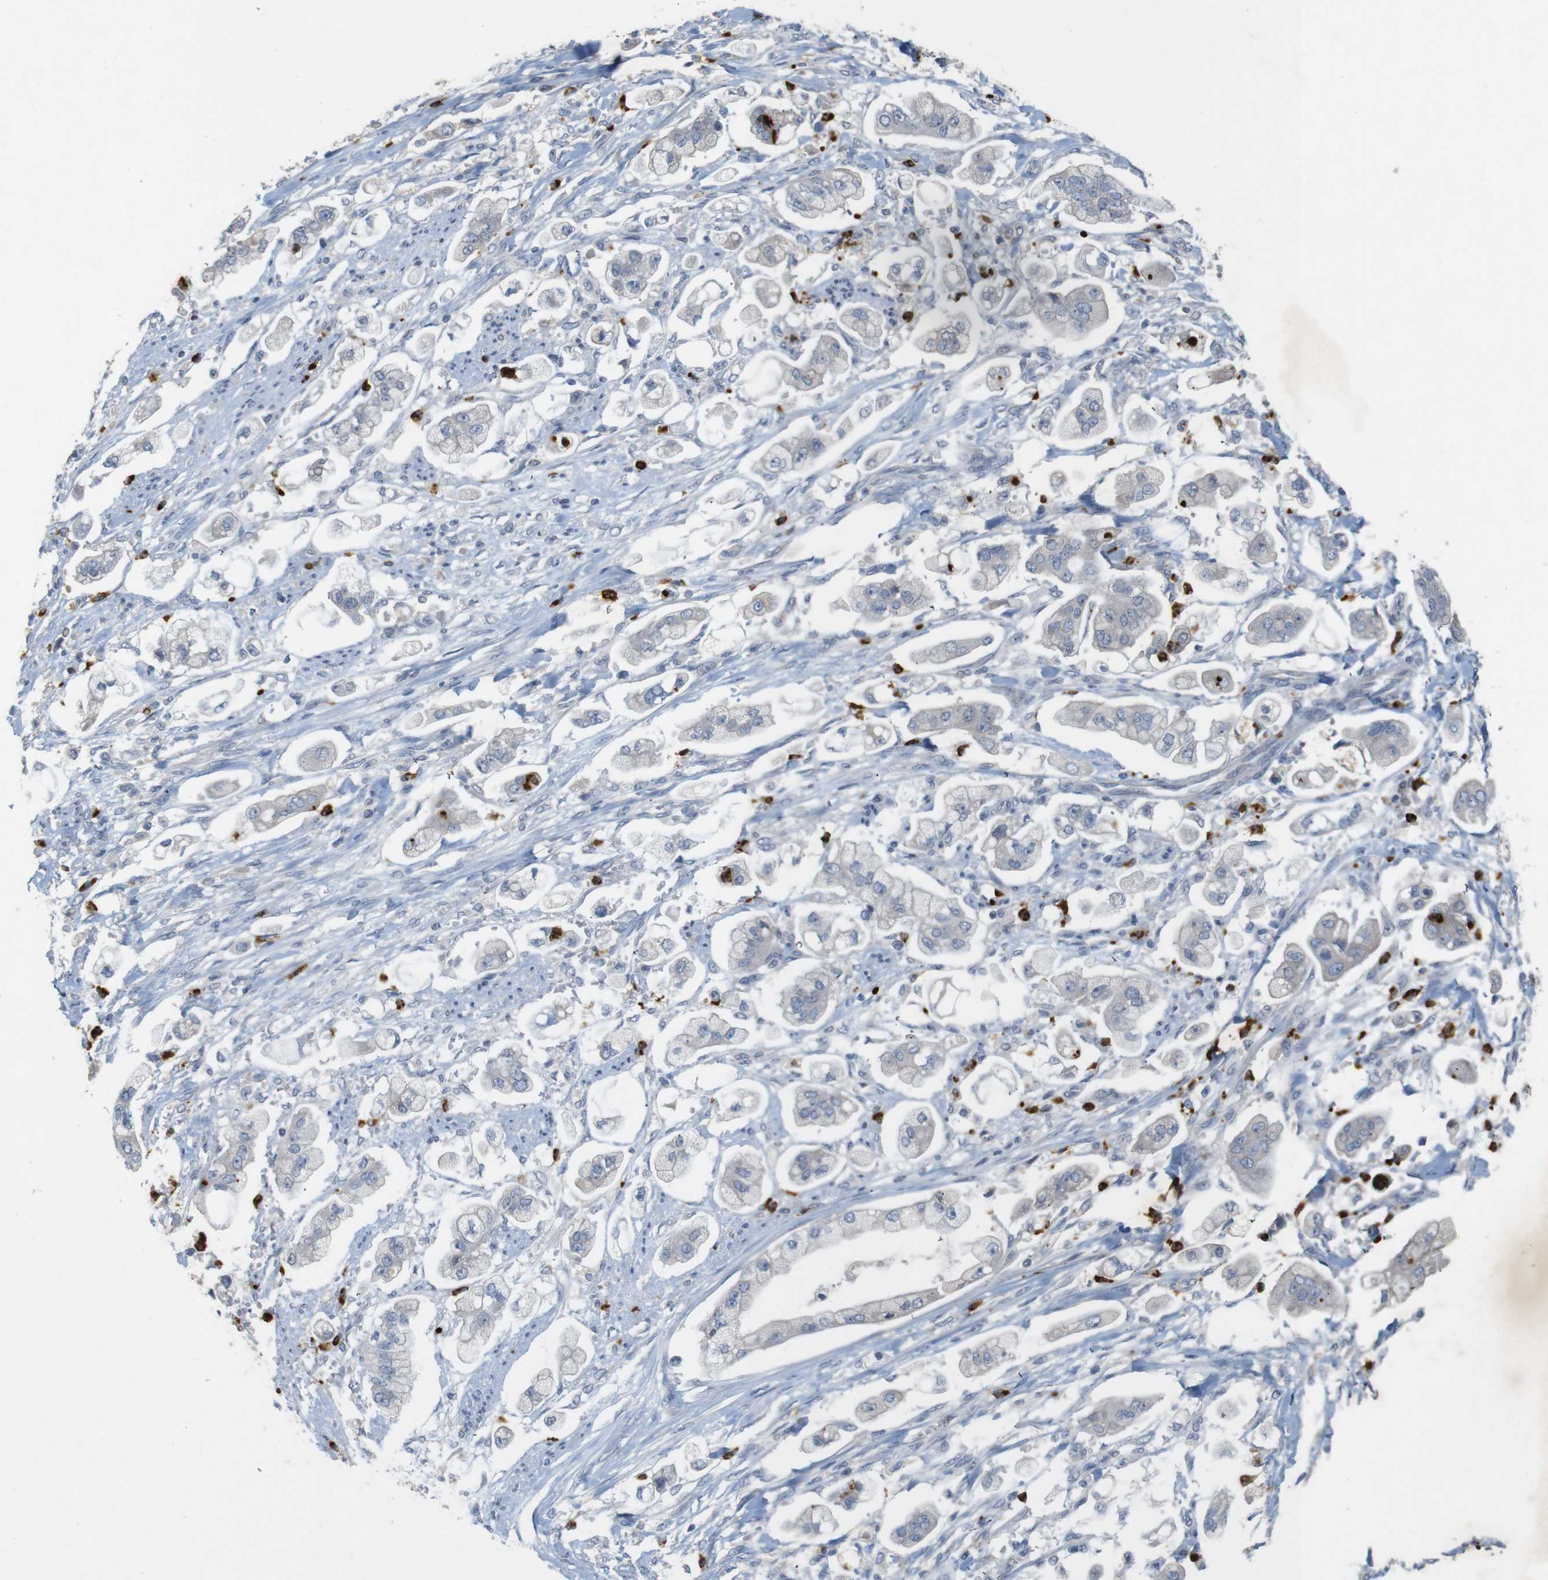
{"staining": {"intensity": "negative", "quantity": "none", "location": "none"}, "tissue": "stomach cancer", "cell_type": "Tumor cells", "image_type": "cancer", "snomed": [{"axis": "morphology", "description": "Adenocarcinoma, NOS"}, {"axis": "topography", "description": "Stomach"}], "caption": "This photomicrograph is of adenocarcinoma (stomach) stained with immunohistochemistry (IHC) to label a protein in brown with the nuclei are counter-stained blue. There is no expression in tumor cells.", "gene": "TSPAN14", "patient": {"sex": "male", "age": 62}}